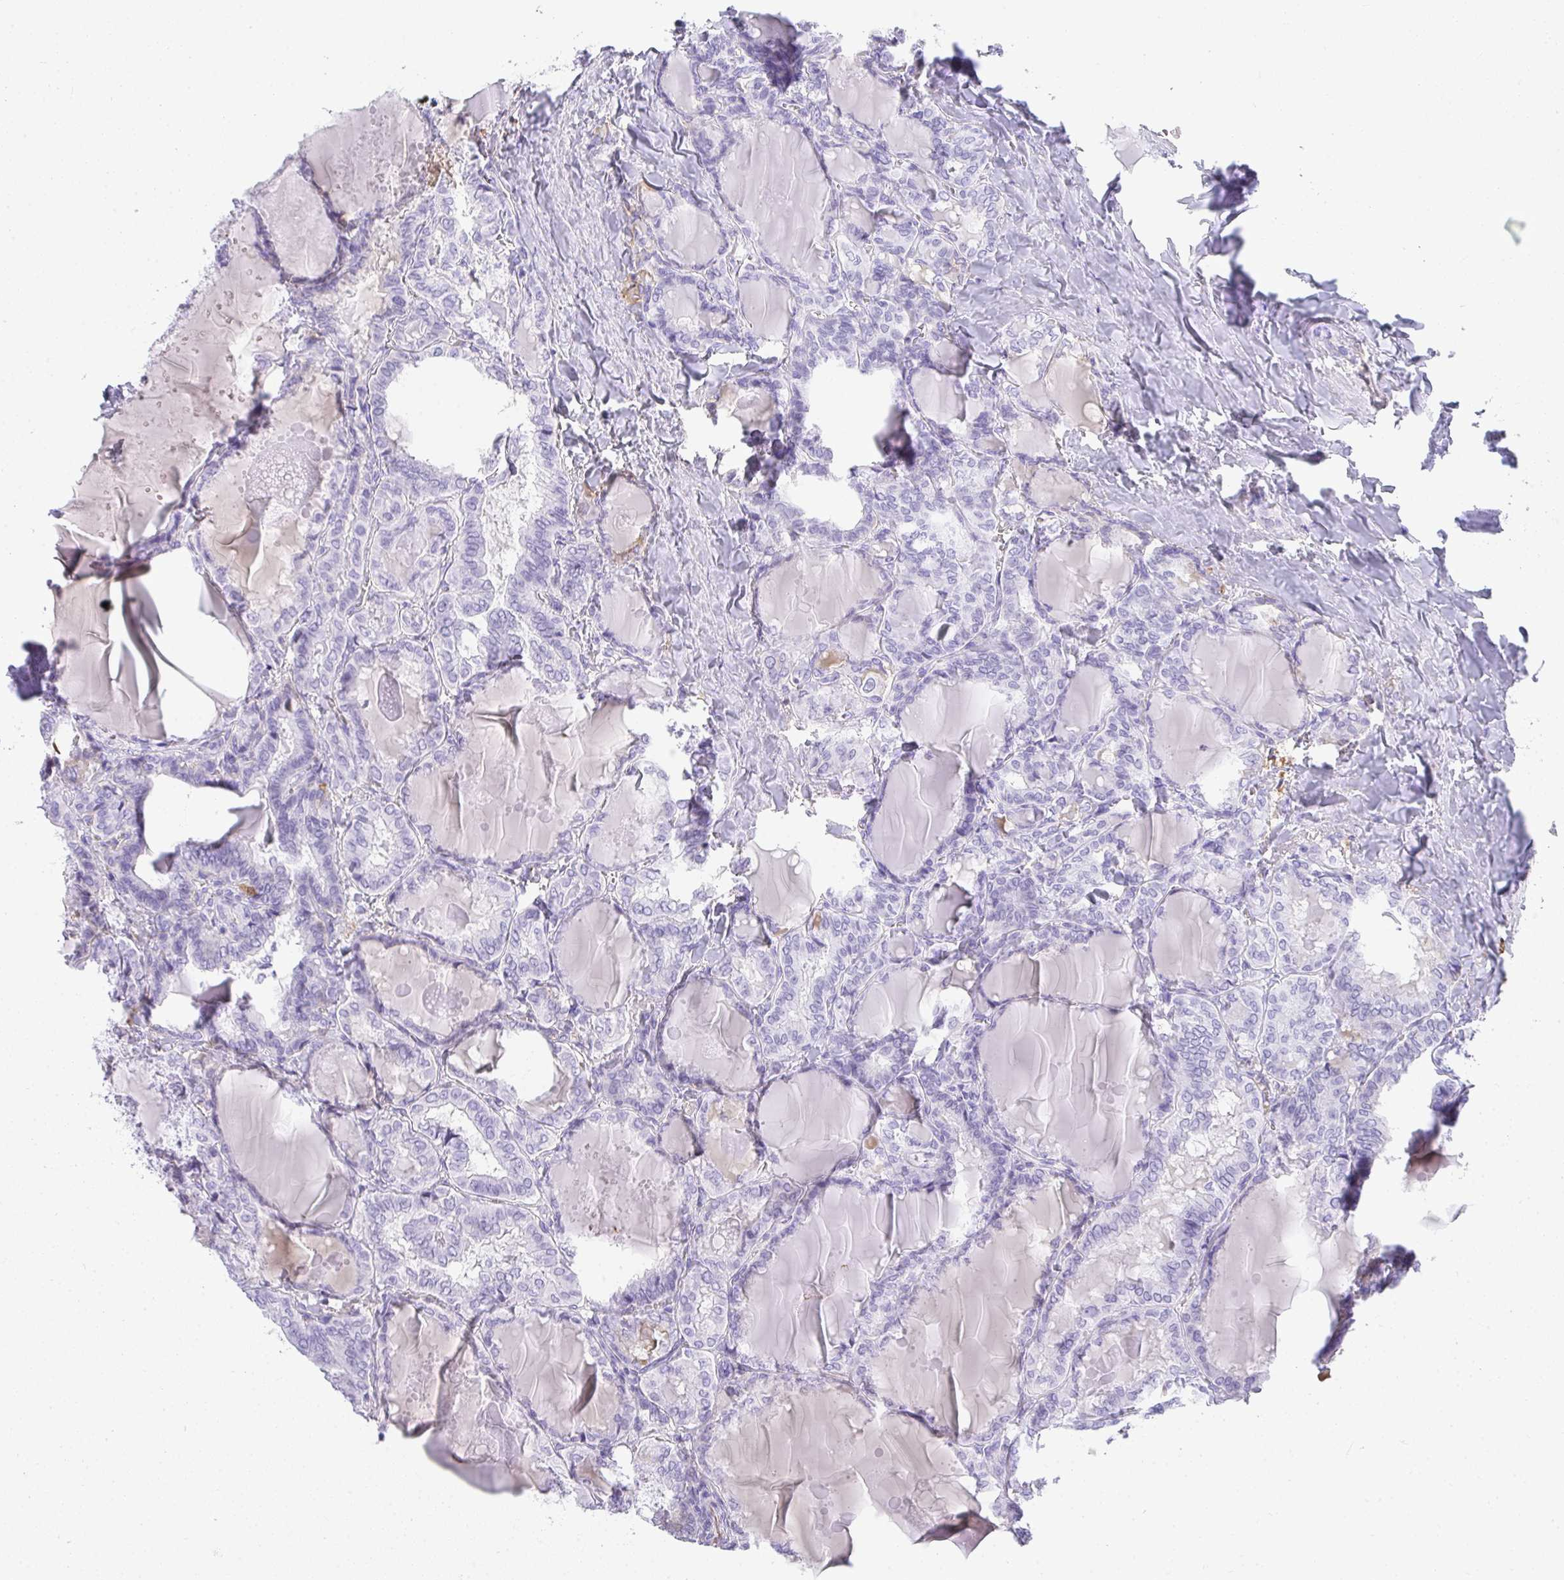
{"staining": {"intensity": "negative", "quantity": "none", "location": "none"}, "tissue": "thyroid cancer", "cell_type": "Tumor cells", "image_type": "cancer", "snomed": [{"axis": "morphology", "description": "Papillary adenocarcinoma, NOS"}, {"axis": "topography", "description": "Thyroid gland"}], "caption": "Micrograph shows no significant protein expression in tumor cells of thyroid cancer.", "gene": "ZSWIM3", "patient": {"sex": "female", "age": 46}}